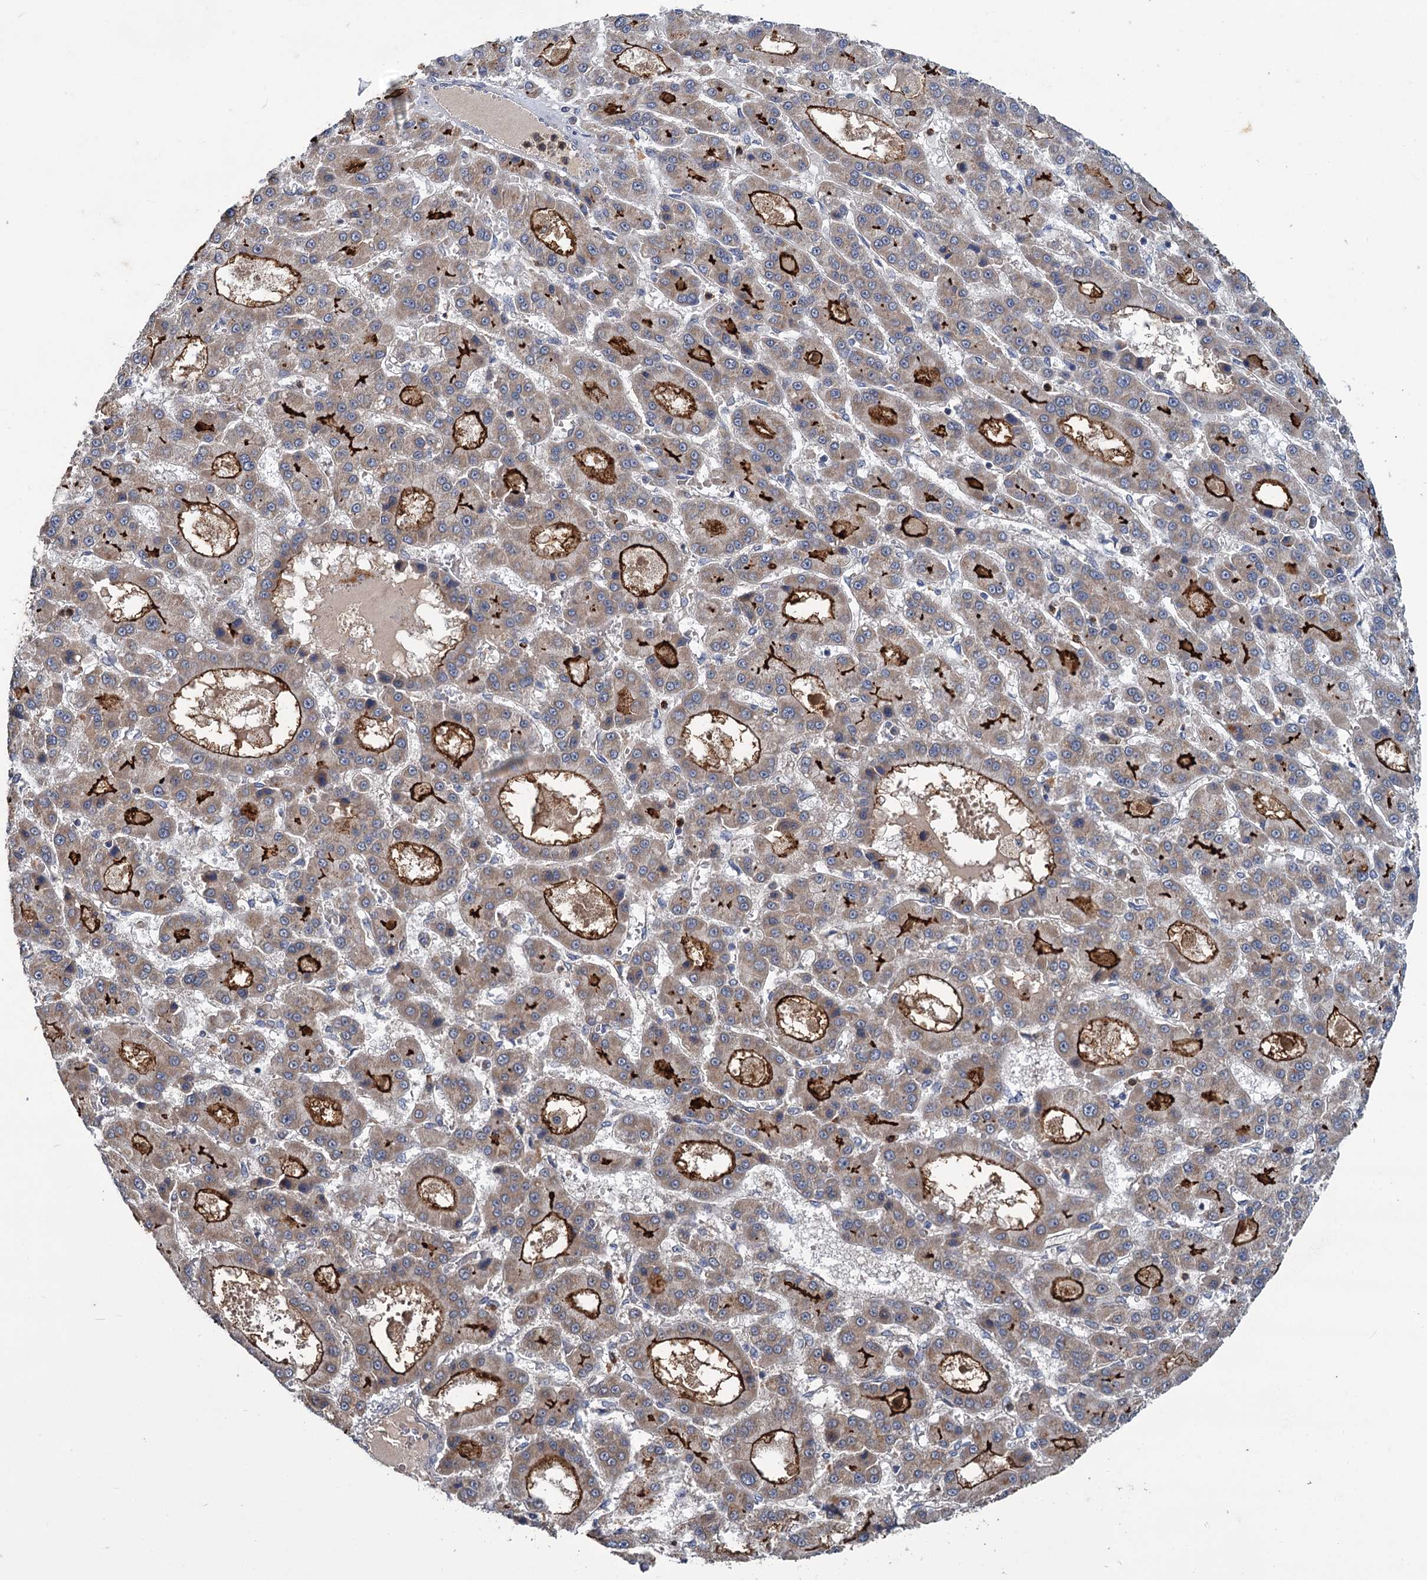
{"staining": {"intensity": "strong", "quantity": "25%-75%", "location": "cytoplasmic/membranous"}, "tissue": "liver cancer", "cell_type": "Tumor cells", "image_type": "cancer", "snomed": [{"axis": "morphology", "description": "Carcinoma, Hepatocellular, NOS"}, {"axis": "topography", "description": "Liver"}], "caption": "A brown stain highlights strong cytoplasmic/membranous positivity of a protein in human liver hepatocellular carcinoma tumor cells.", "gene": "DYNC2H1", "patient": {"sex": "male", "age": 70}}